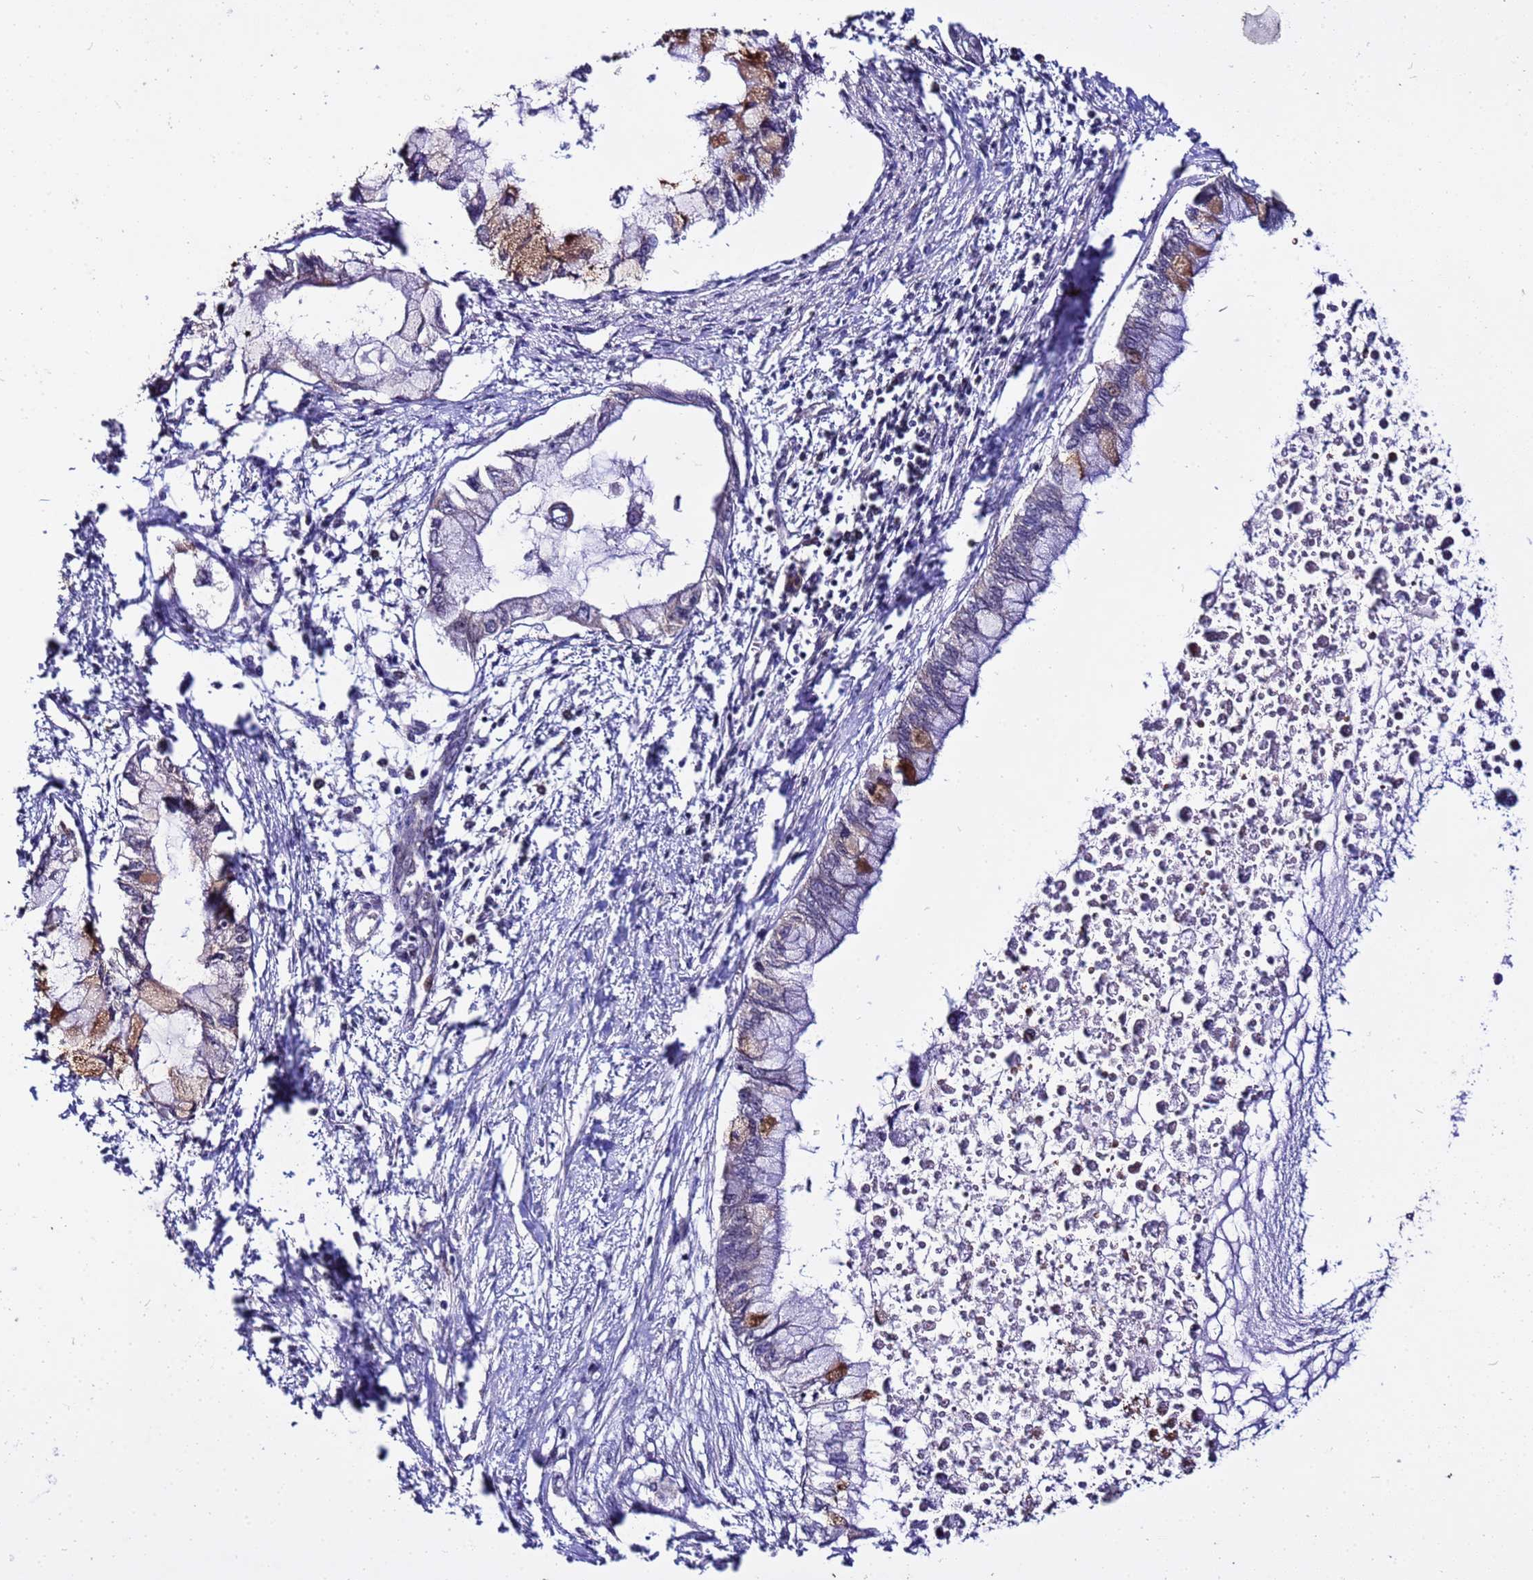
{"staining": {"intensity": "weak", "quantity": "<25%", "location": "cytoplasmic/membranous"}, "tissue": "pancreatic cancer", "cell_type": "Tumor cells", "image_type": "cancer", "snomed": [{"axis": "morphology", "description": "Adenocarcinoma, NOS"}, {"axis": "topography", "description": "Pancreas"}], "caption": "Human pancreatic cancer stained for a protein using immunohistochemistry reveals no positivity in tumor cells.", "gene": "GSPT2", "patient": {"sex": "male", "age": 48}}